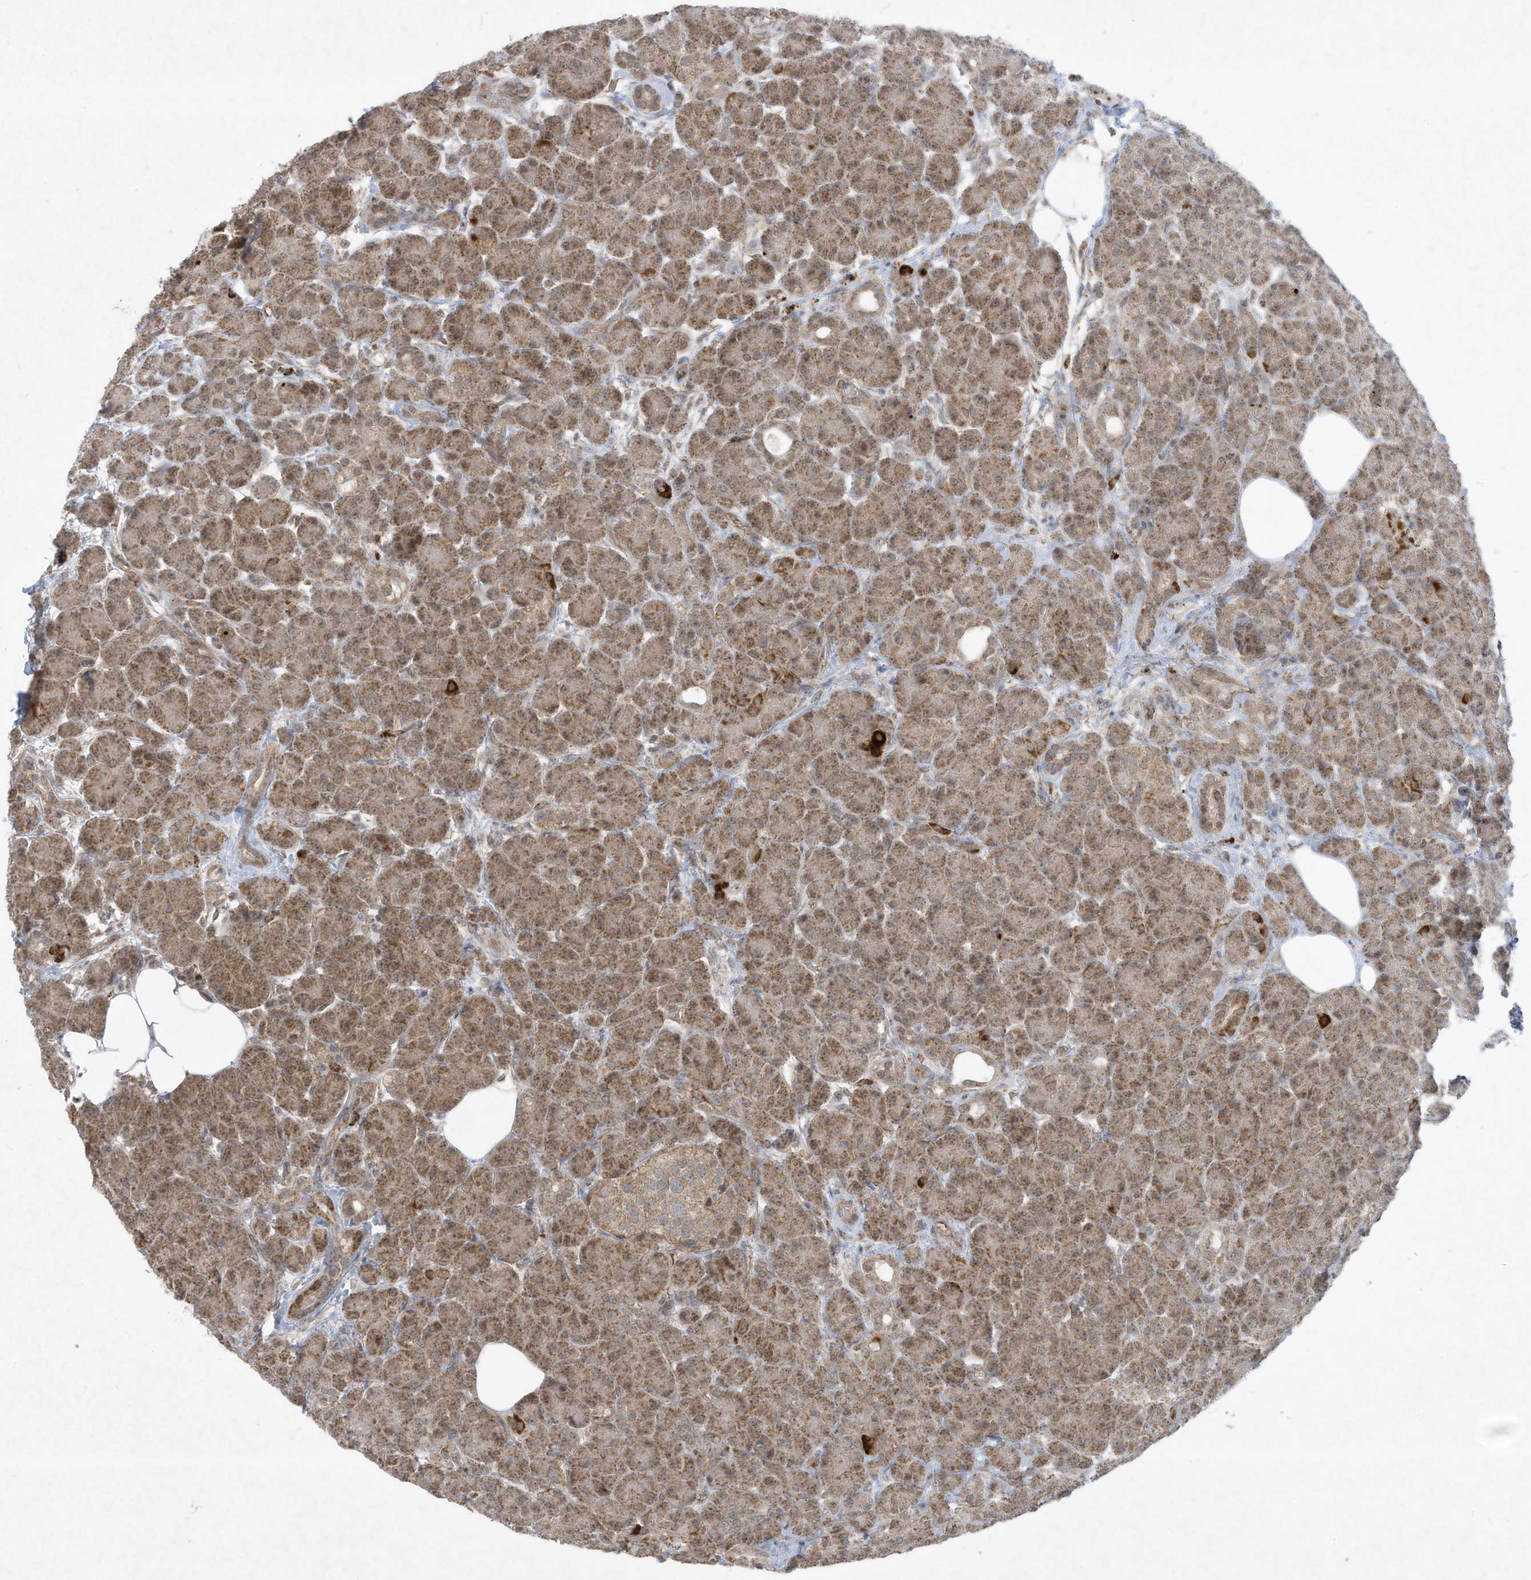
{"staining": {"intensity": "moderate", "quantity": ">75%", "location": "cytoplasmic/membranous"}, "tissue": "pancreas", "cell_type": "Exocrine glandular cells", "image_type": "normal", "snomed": [{"axis": "morphology", "description": "Normal tissue, NOS"}, {"axis": "topography", "description": "Pancreas"}], "caption": "Brown immunohistochemical staining in unremarkable human pancreas demonstrates moderate cytoplasmic/membranous positivity in approximately >75% of exocrine glandular cells.", "gene": "CHRNA4", "patient": {"sex": "male", "age": 63}}